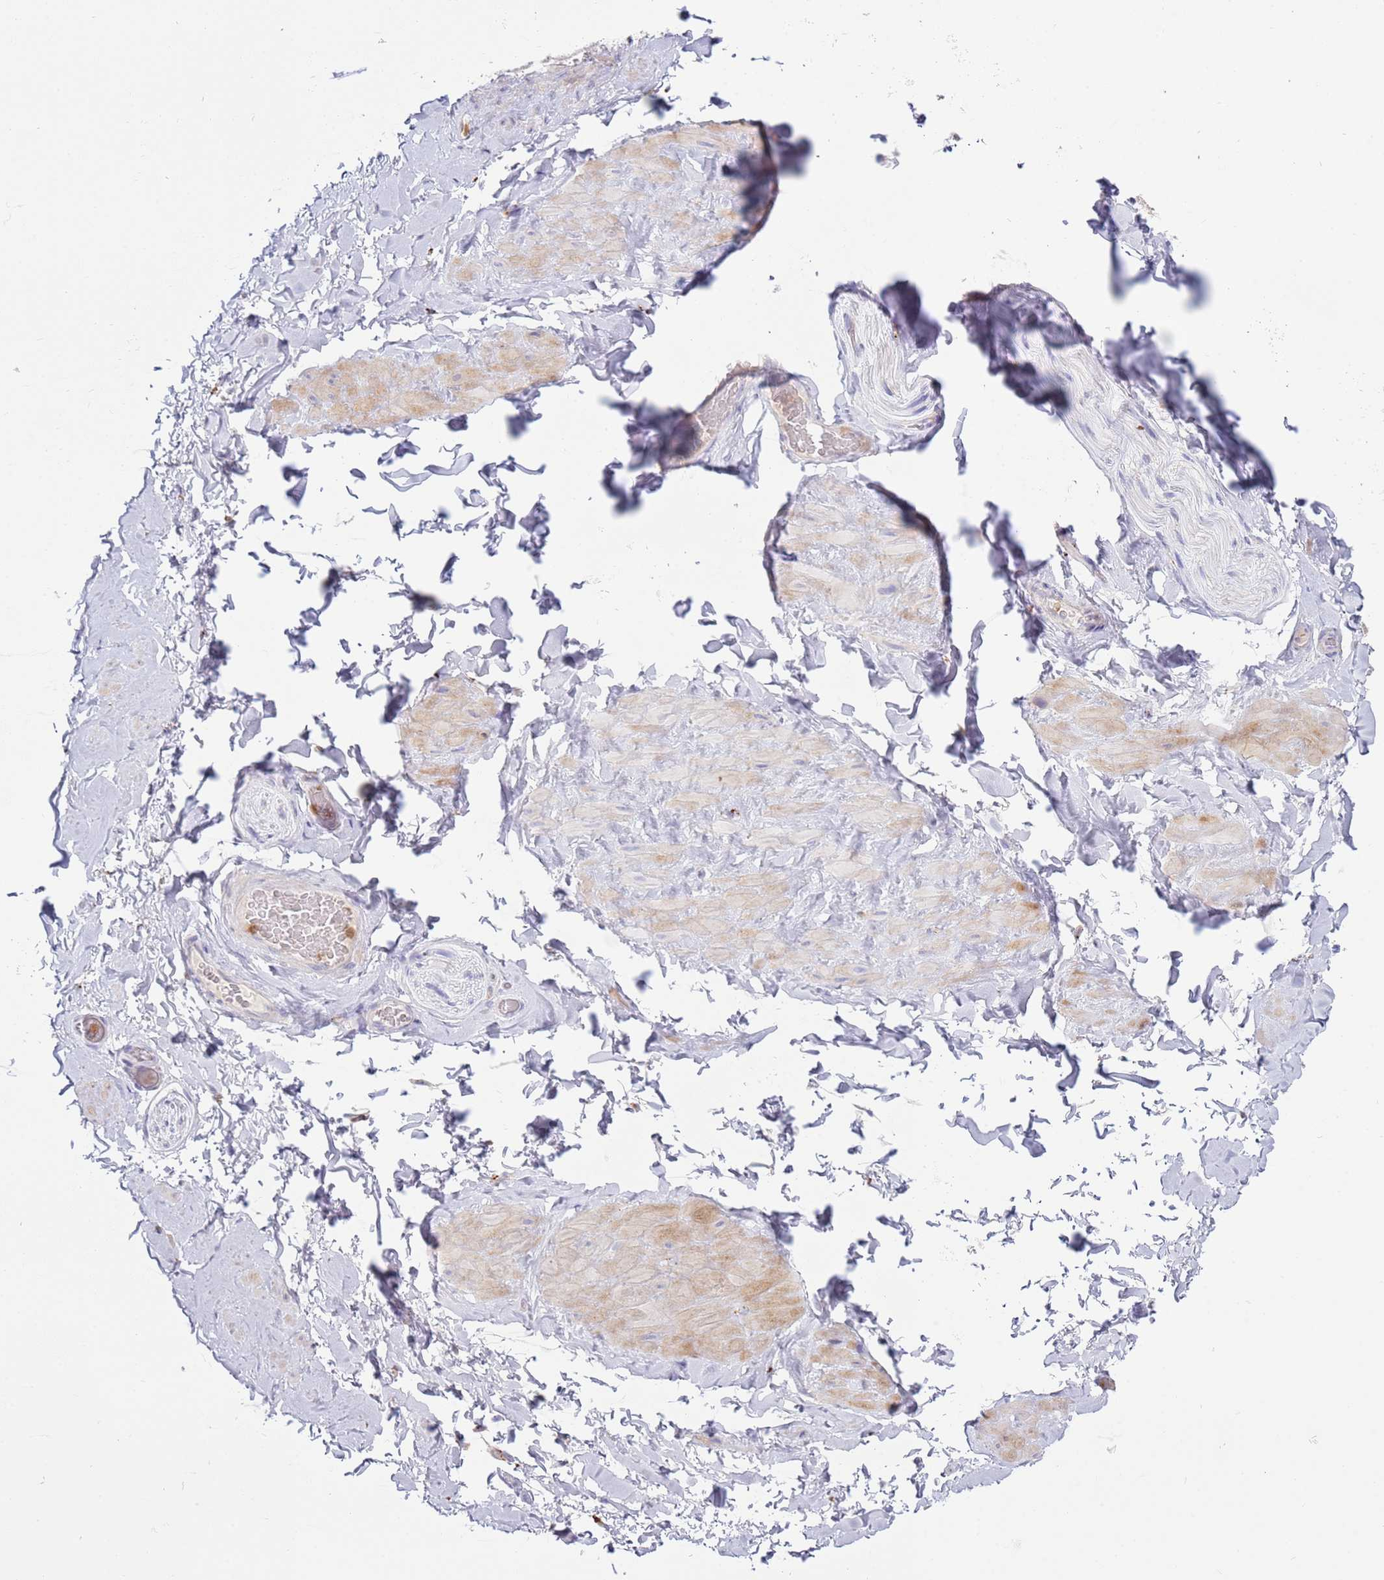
{"staining": {"intensity": "negative", "quantity": "none", "location": "none"}, "tissue": "adipose tissue", "cell_type": "Adipocytes", "image_type": "normal", "snomed": [{"axis": "morphology", "description": "Normal tissue, NOS"}, {"axis": "topography", "description": "Soft tissue"}, {"axis": "topography", "description": "Vascular tissue"}], "caption": "Immunohistochemistry image of unremarkable adipose tissue stained for a protein (brown), which exhibits no staining in adipocytes.", "gene": "TTPAL", "patient": {"sex": "male", "age": 41}}